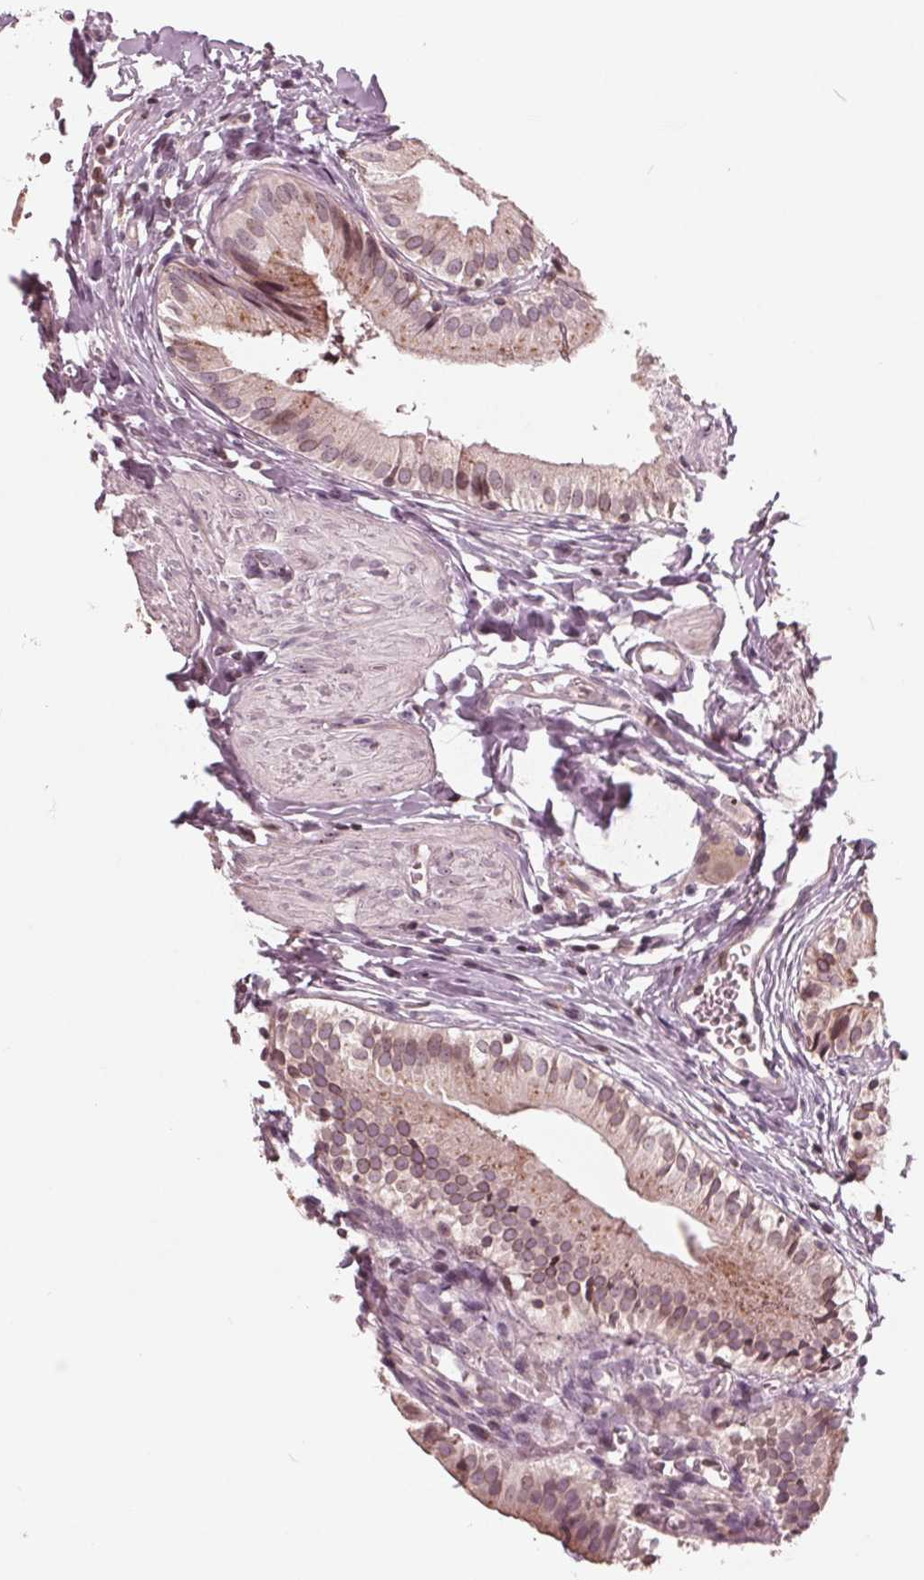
{"staining": {"intensity": "moderate", "quantity": "<25%", "location": "cytoplasmic/membranous,nuclear"}, "tissue": "gallbladder", "cell_type": "Glandular cells", "image_type": "normal", "snomed": [{"axis": "morphology", "description": "Normal tissue, NOS"}, {"axis": "topography", "description": "Gallbladder"}], "caption": "The photomicrograph demonstrates immunohistochemical staining of unremarkable gallbladder. There is moderate cytoplasmic/membranous,nuclear positivity is identified in about <25% of glandular cells. (brown staining indicates protein expression, while blue staining denotes nuclei).", "gene": "NUP210", "patient": {"sex": "female", "age": 47}}